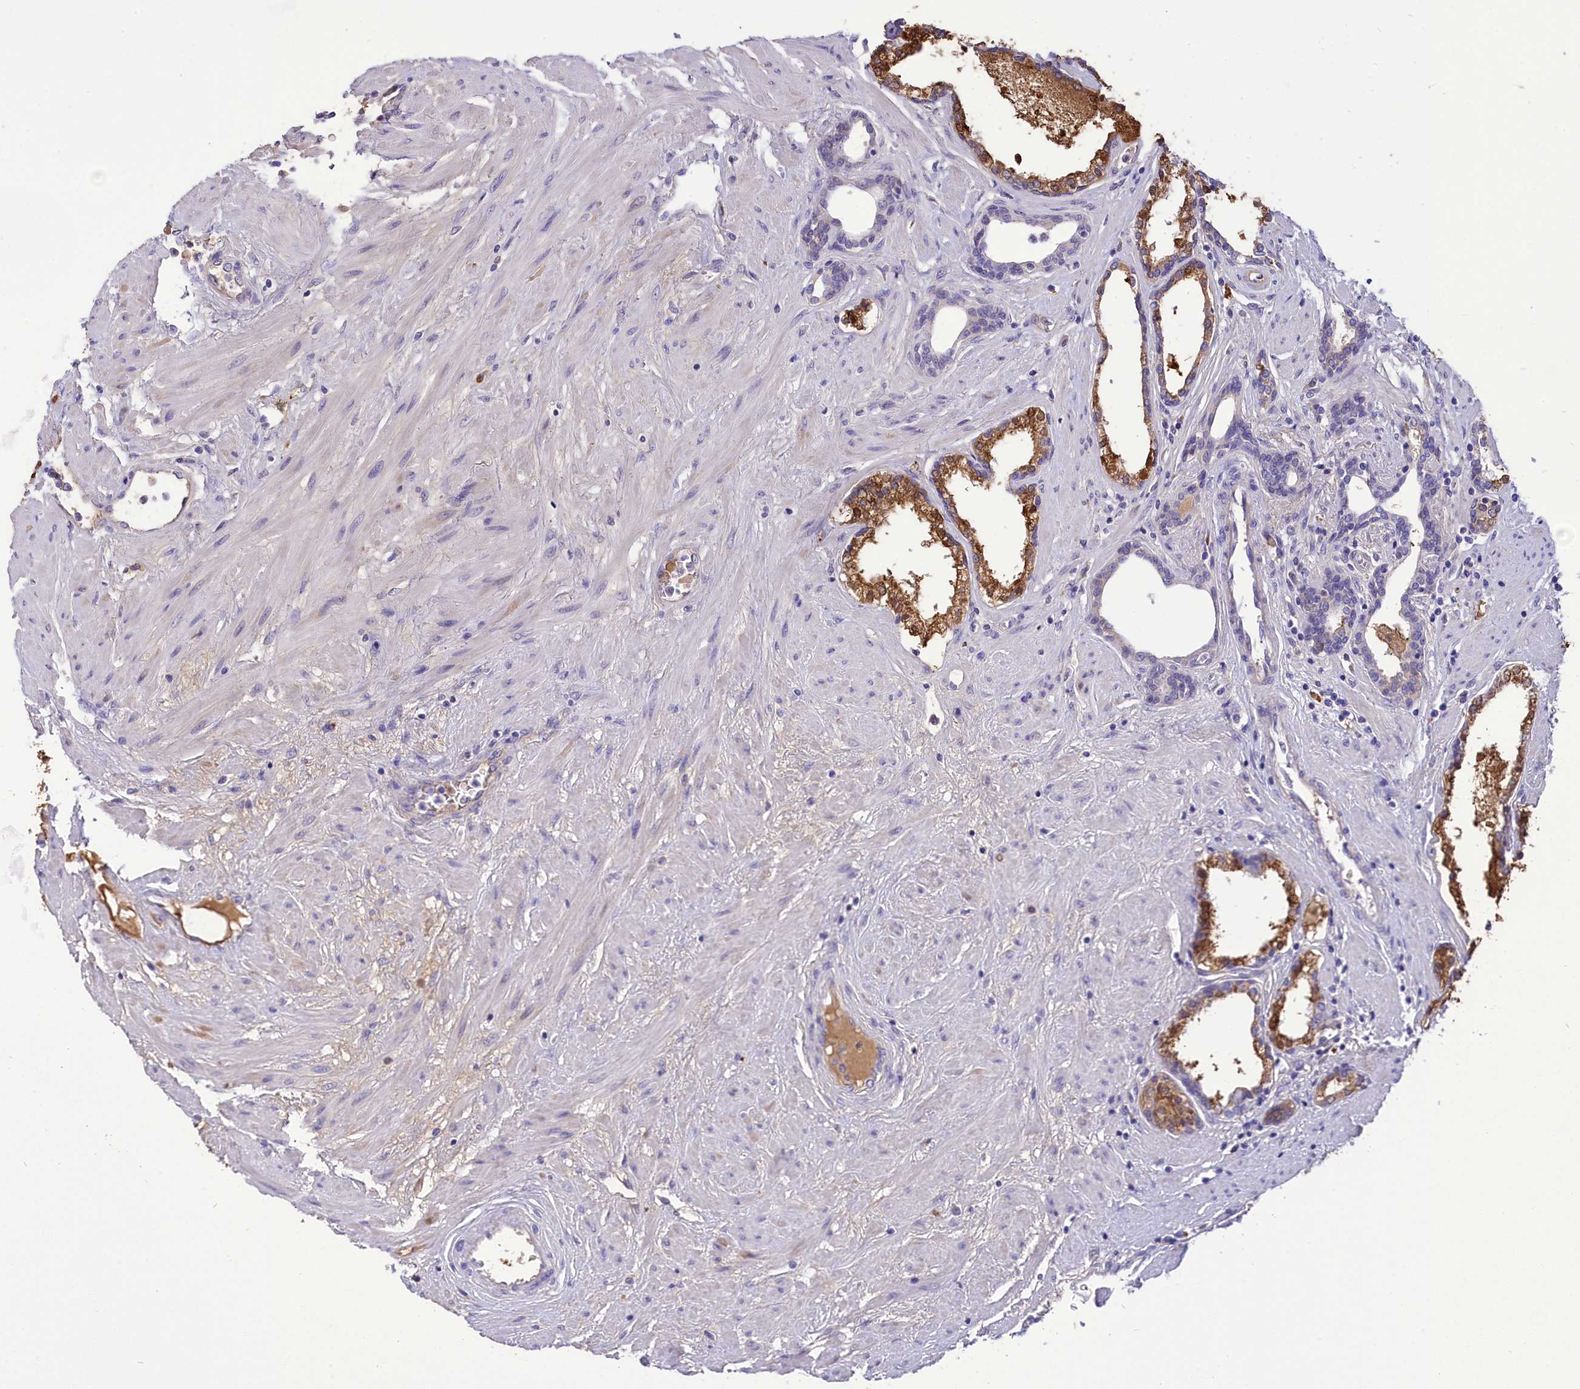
{"staining": {"intensity": "strong", "quantity": "25%-75%", "location": "cytoplasmic/membranous"}, "tissue": "prostate cancer", "cell_type": "Tumor cells", "image_type": "cancer", "snomed": [{"axis": "morphology", "description": "Adenocarcinoma, High grade"}, {"axis": "topography", "description": "Prostate"}], "caption": "The histopathology image shows immunohistochemical staining of high-grade adenocarcinoma (prostate). There is strong cytoplasmic/membranous staining is seen in about 25%-75% of tumor cells. Nuclei are stained in blue.", "gene": "DCAF16", "patient": {"sex": "male", "age": 58}}